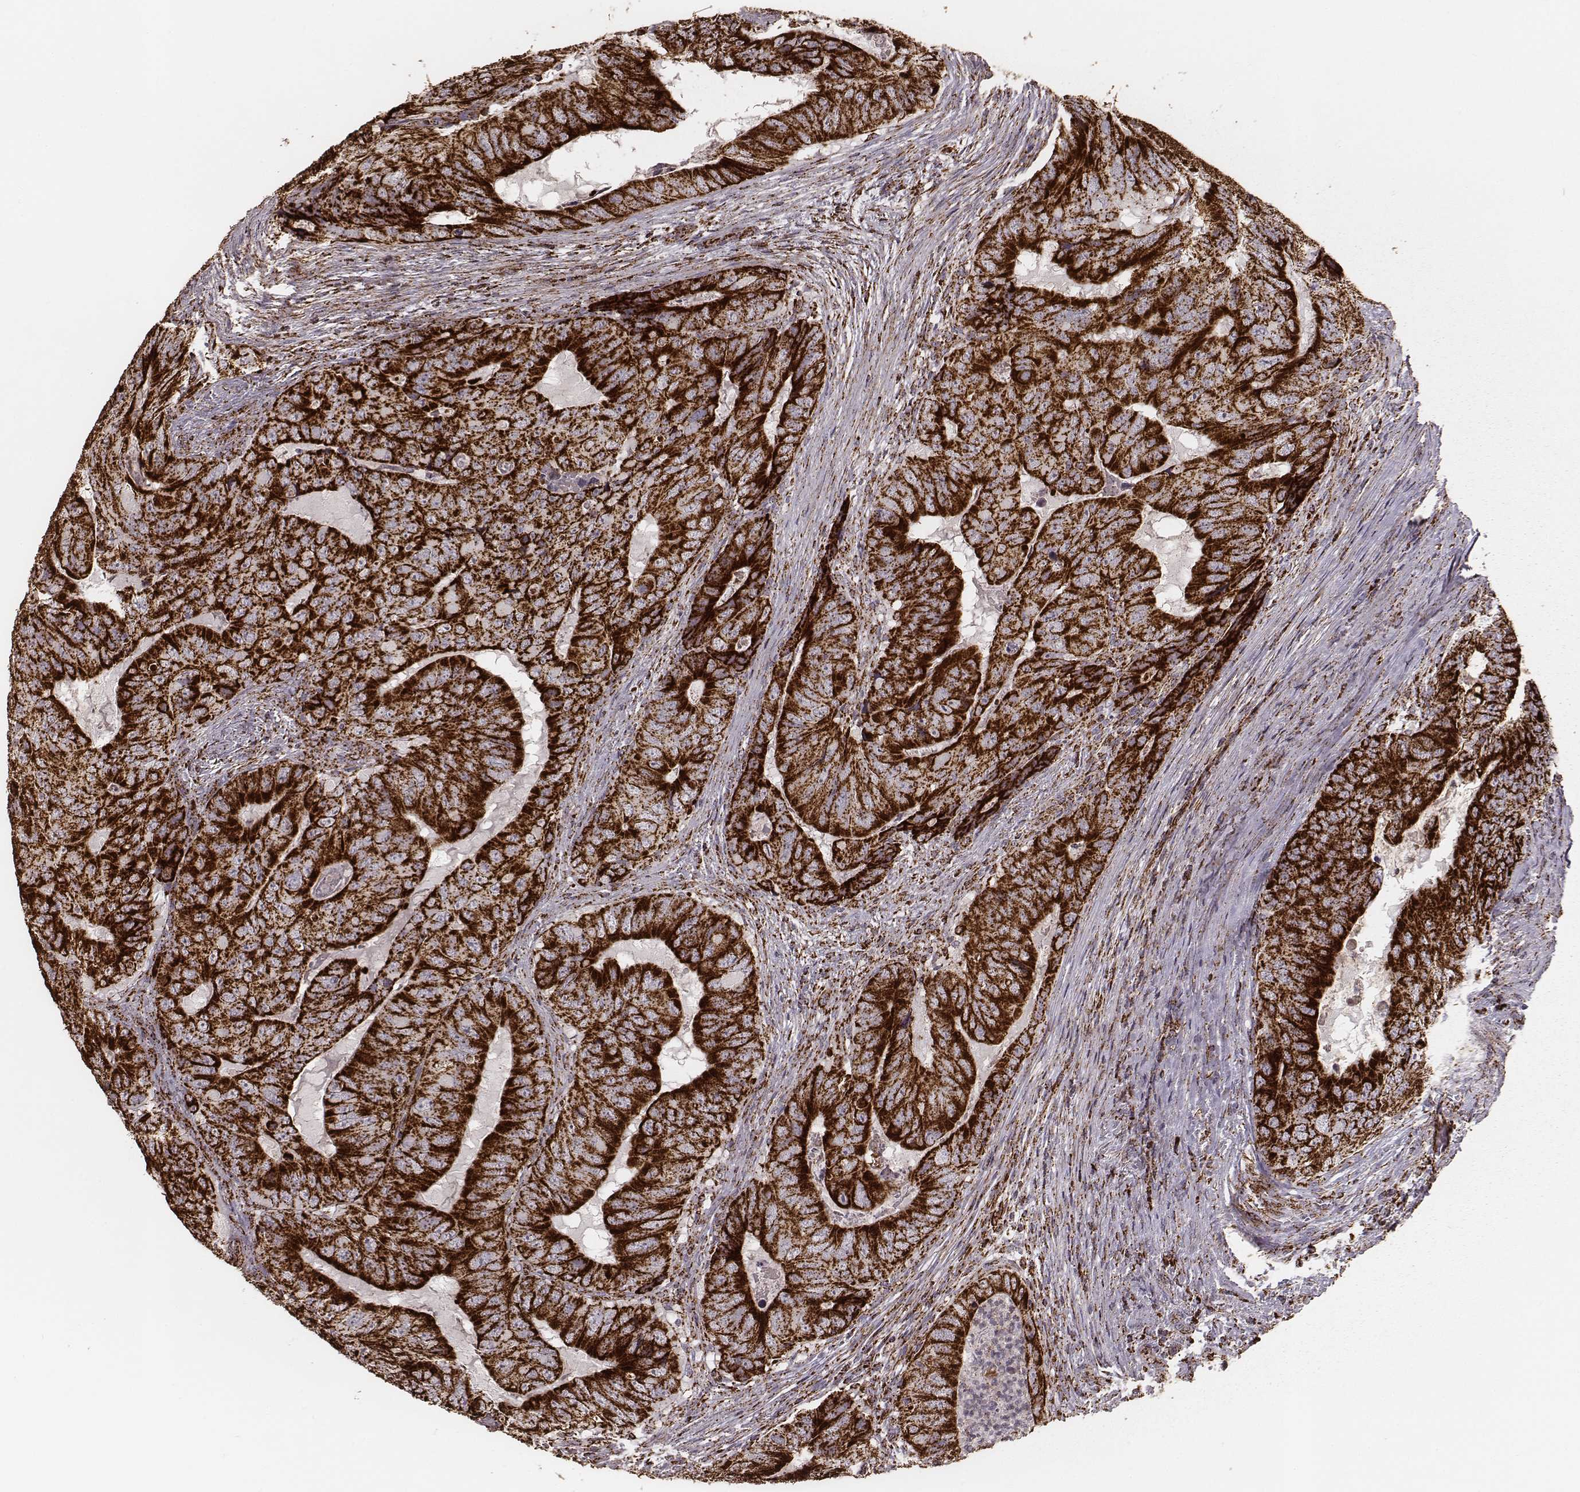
{"staining": {"intensity": "strong", "quantity": ">75%", "location": "cytoplasmic/membranous"}, "tissue": "colorectal cancer", "cell_type": "Tumor cells", "image_type": "cancer", "snomed": [{"axis": "morphology", "description": "Adenocarcinoma, NOS"}, {"axis": "topography", "description": "Colon"}], "caption": "A brown stain shows strong cytoplasmic/membranous expression of a protein in human colorectal adenocarcinoma tumor cells.", "gene": "TUFM", "patient": {"sex": "male", "age": 79}}